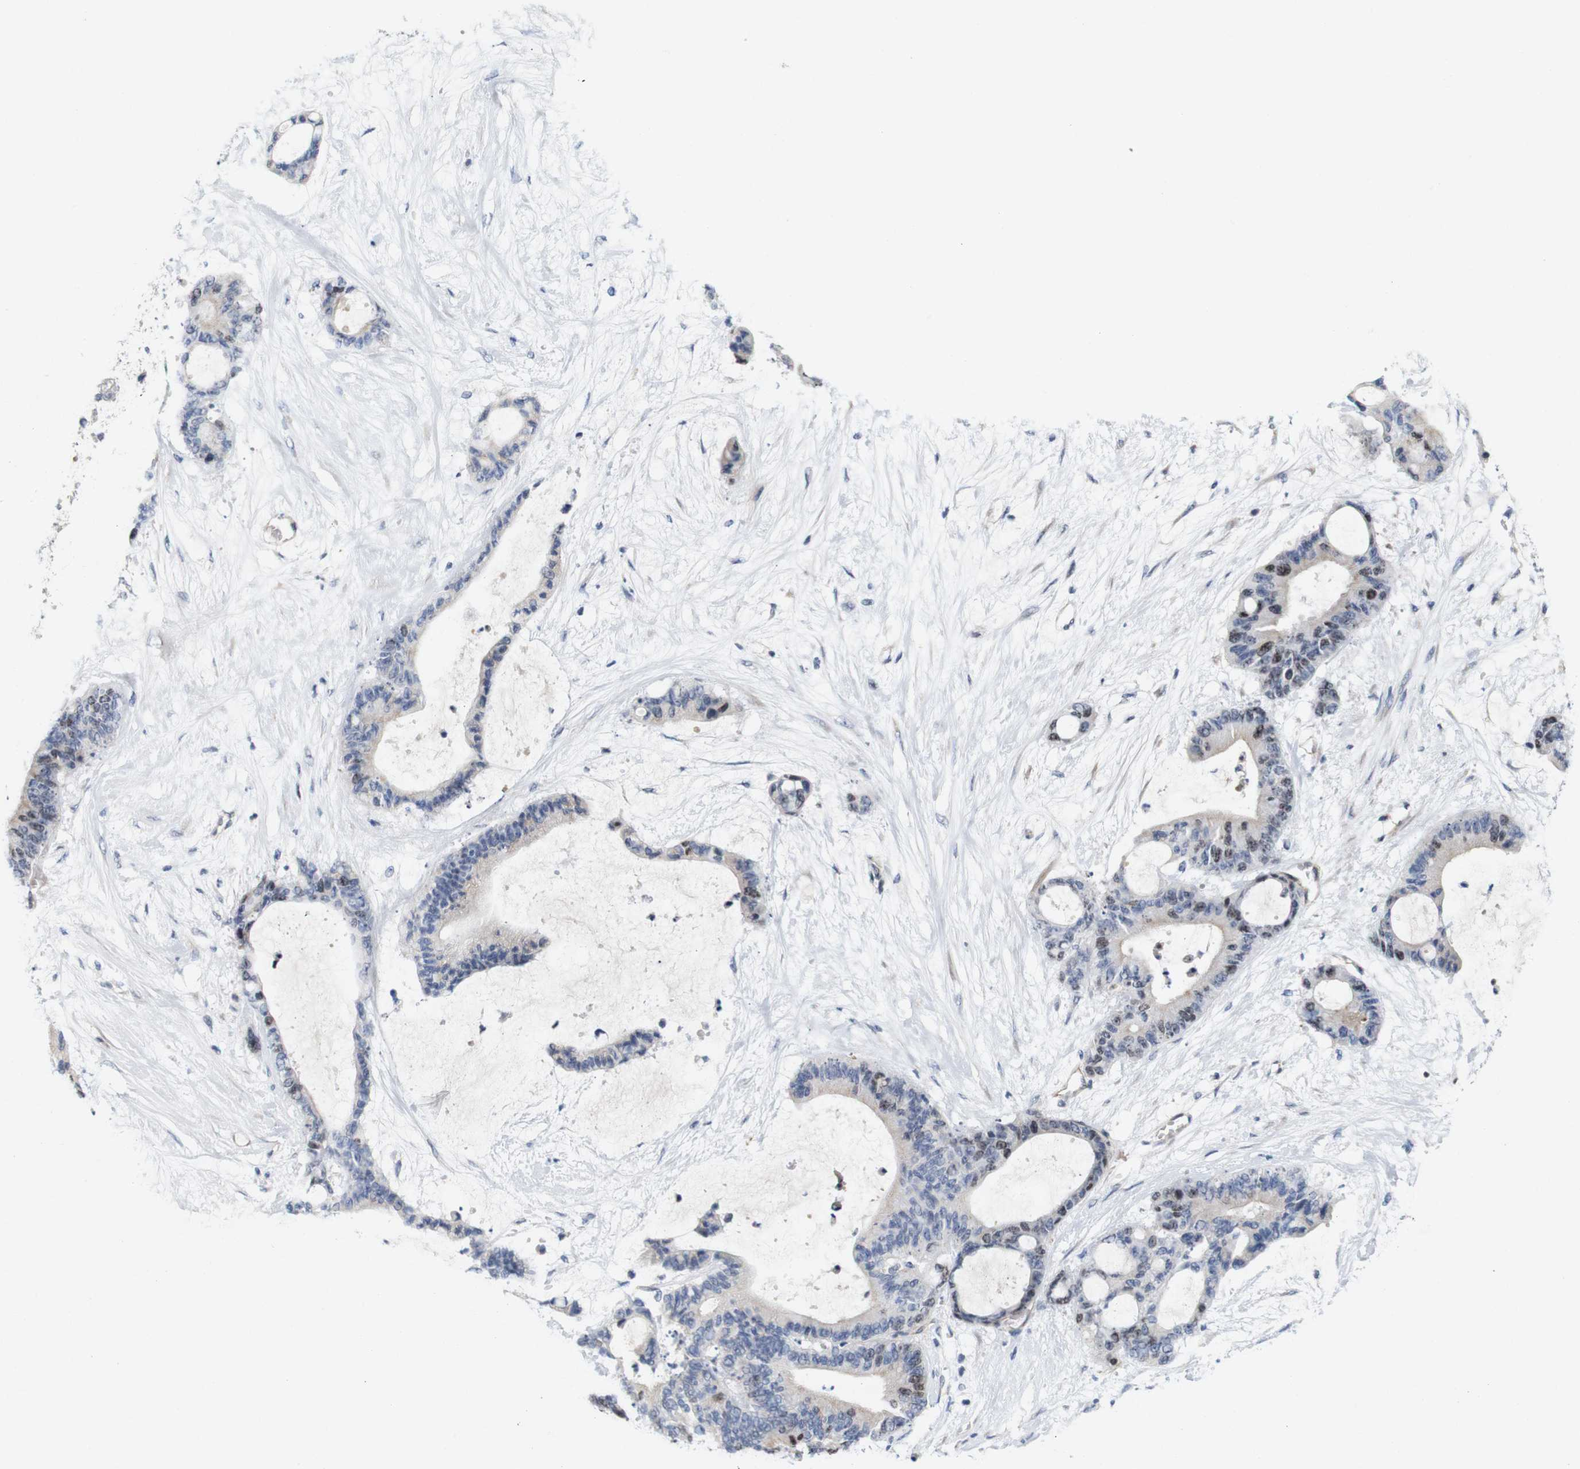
{"staining": {"intensity": "moderate", "quantity": "<25%", "location": "nuclear"}, "tissue": "liver cancer", "cell_type": "Tumor cells", "image_type": "cancer", "snomed": [{"axis": "morphology", "description": "Cholangiocarcinoma"}, {"axis": "topography", "description": "Liver"}], "caption": "Tumor cells demonstrate moderate nuclear staining in about <25% of cells in liver cholangiocarcinoma.", "gene": "CYB561", "patient": {"sex": "female", "age": 73}}